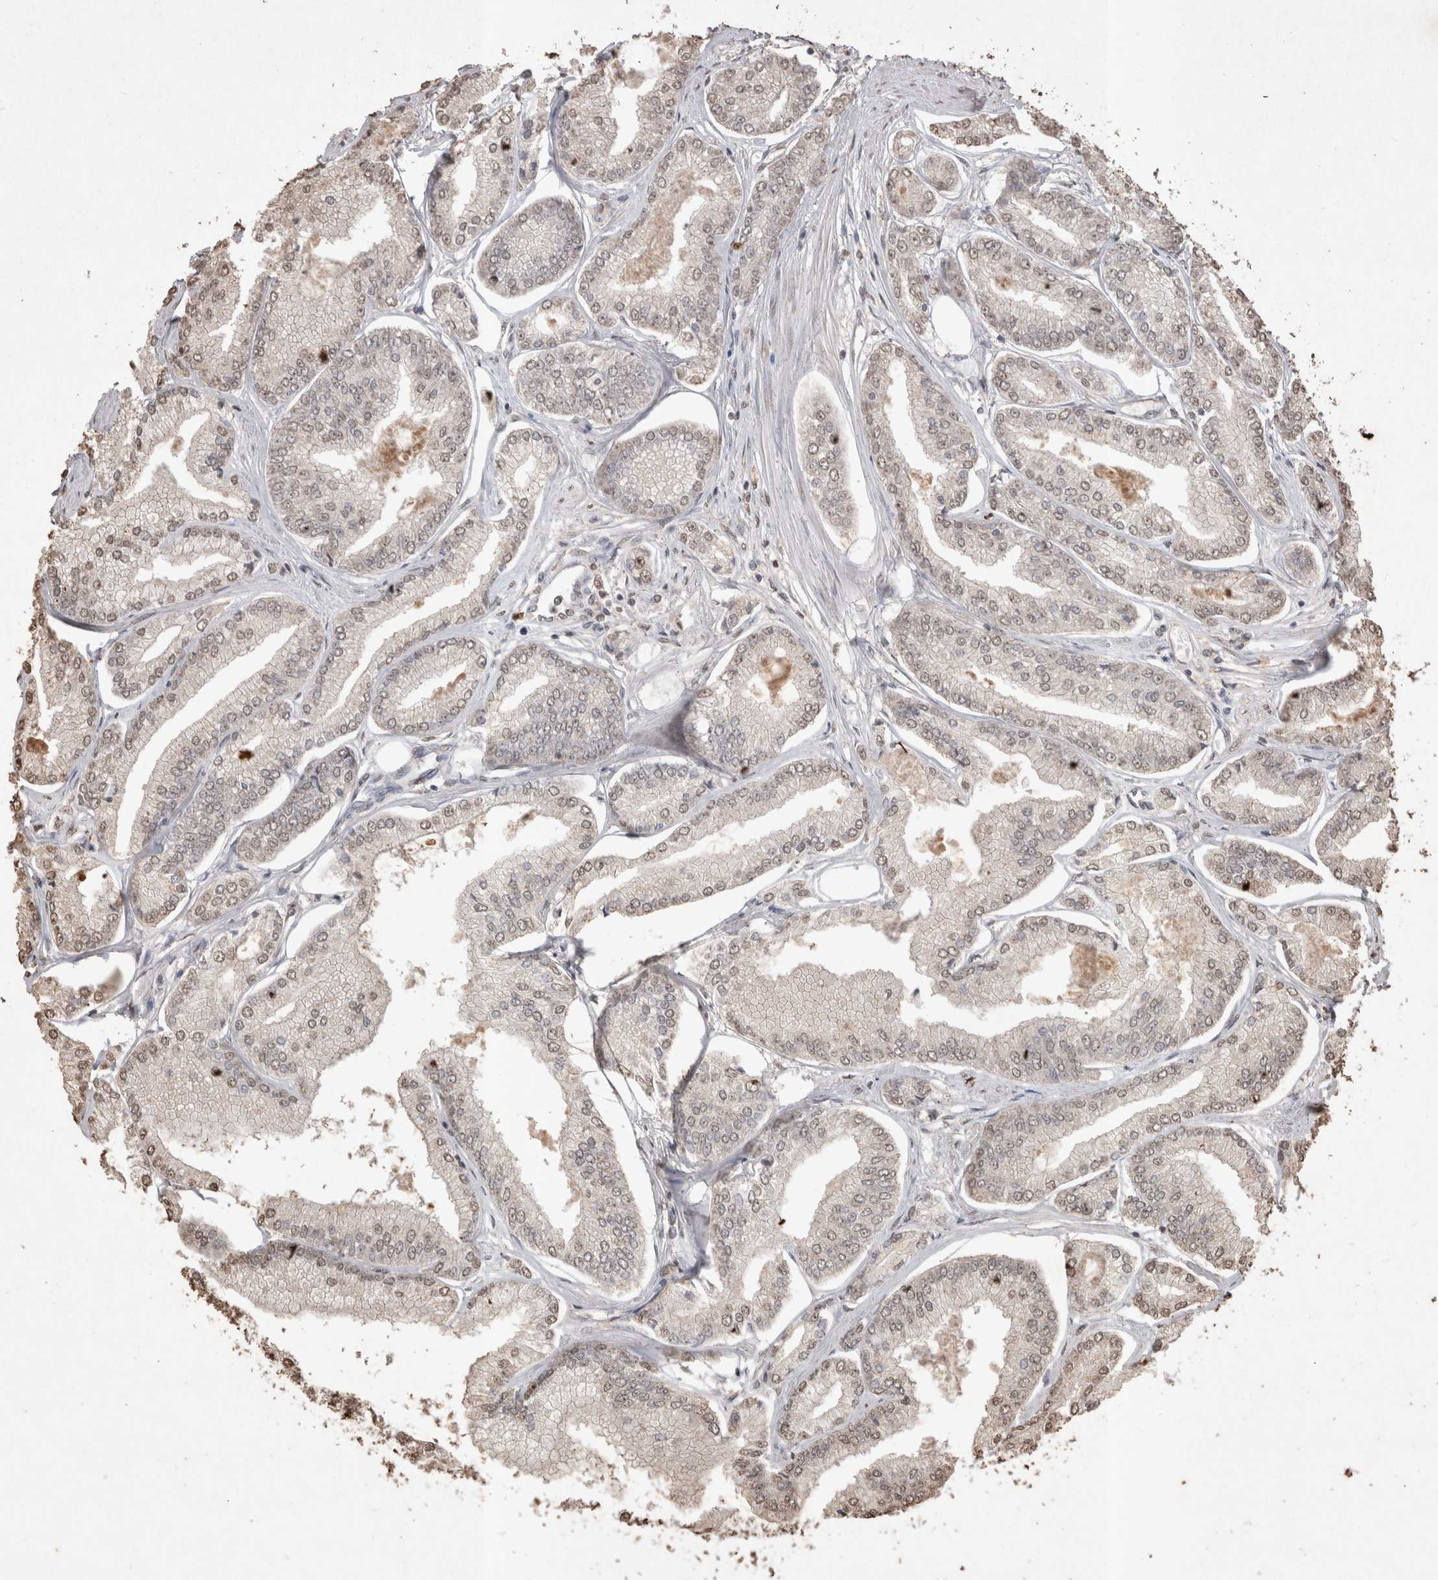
{"staining": {"intensity": "weak", "quantity": "25%-75%", "location": "nuclear"}, "tissue": "prostate cancer", "cell_type": "Tumor cells", "image_type": "cancer", "snomed": [{"axis": "morphology", "description": "Adenocarcinoma, Low grade"}, {"axis": "topography", "description": "Prostate"}], "caption": "The photomicrograph shows a brown stain indicating the presence of a protein in the nuclear of tumor cells in prostate cancer.", "gene": "MLX", "patient": {"sex": "male", "age": 52}}